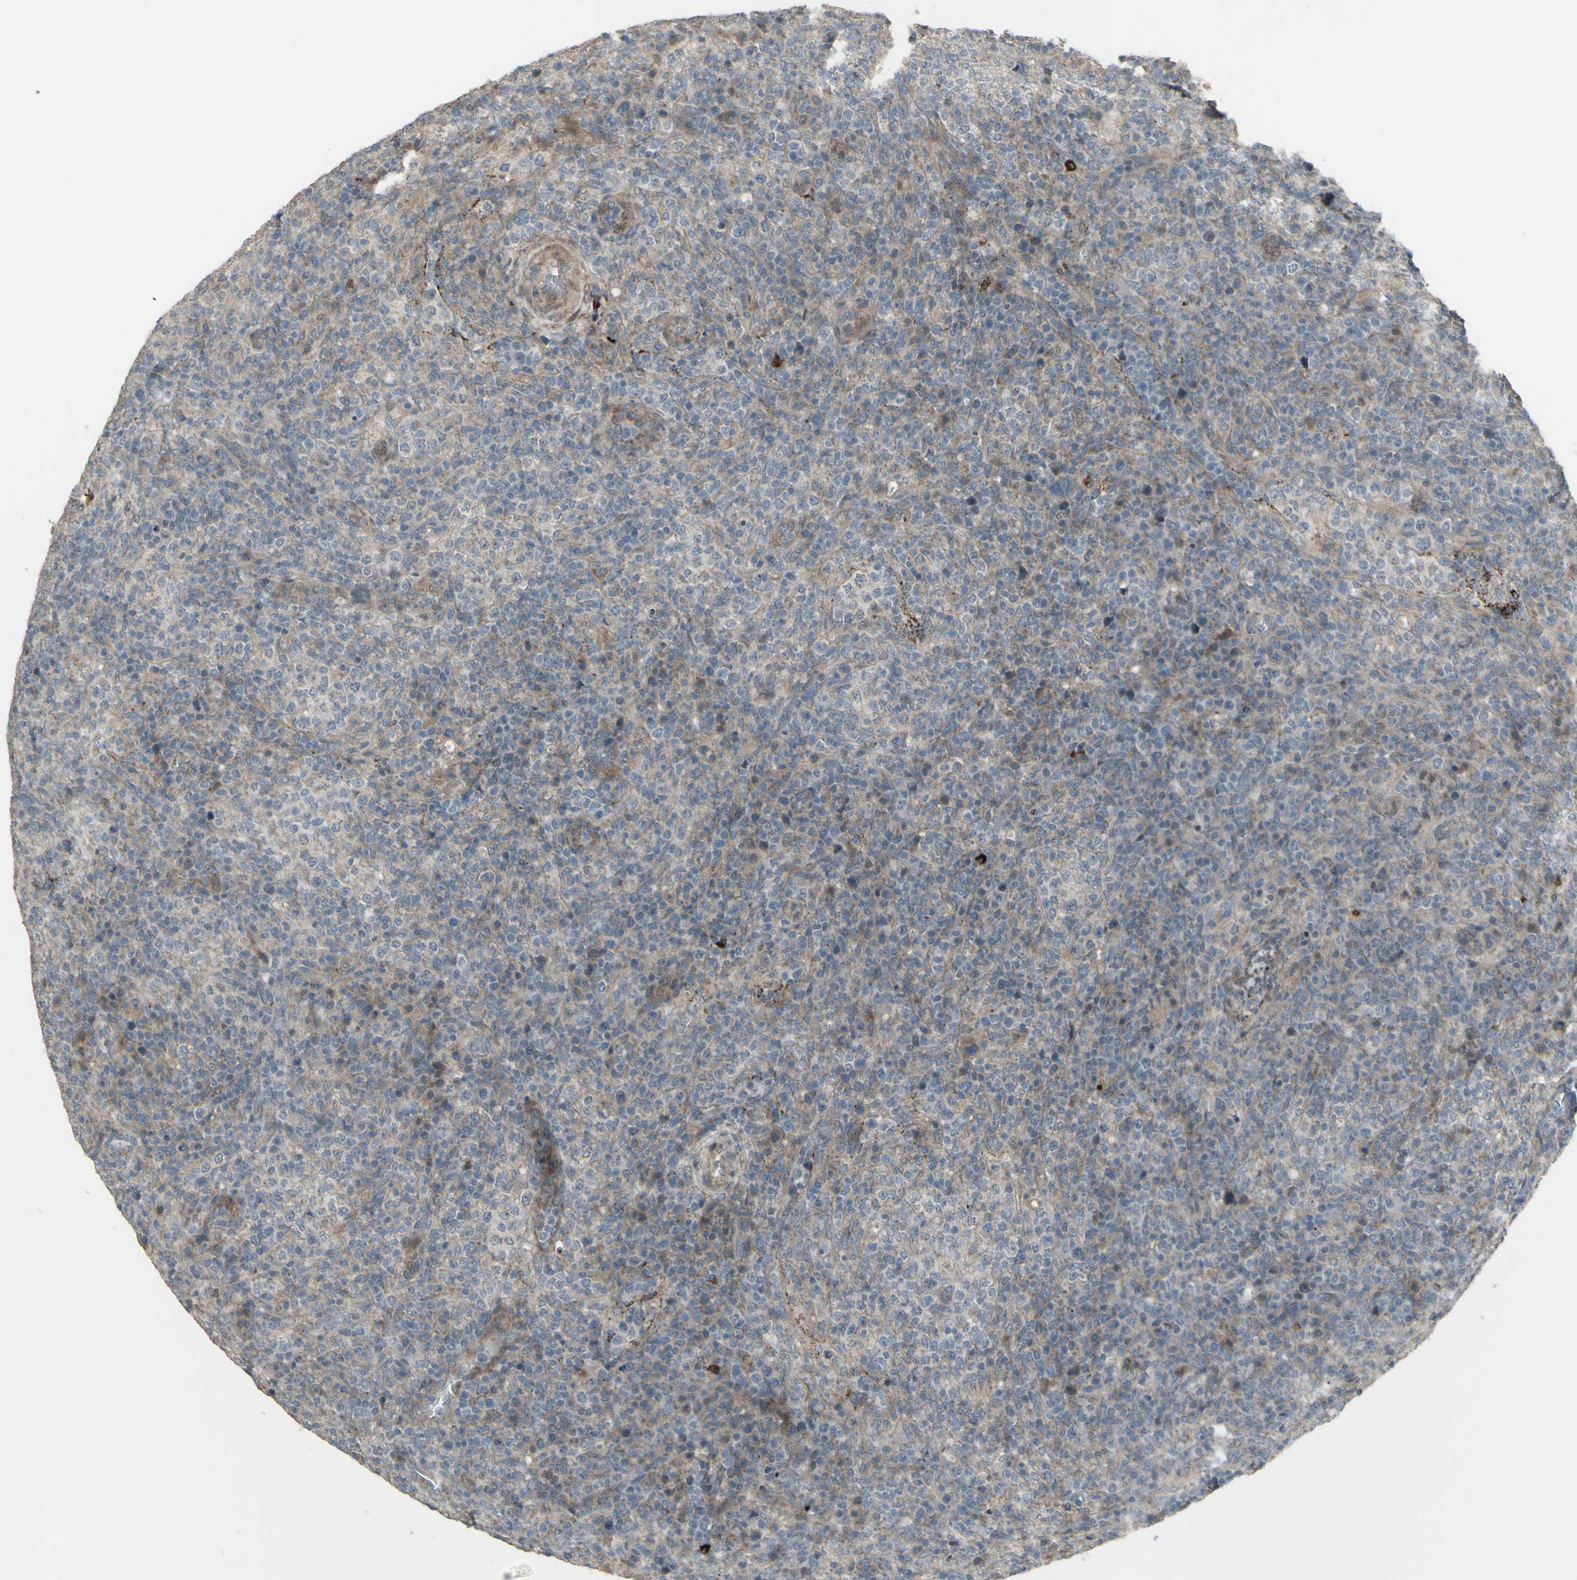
{"staining": {"intensity": "weak", "quantity": ">75%", "location": "cytoplasmic/membranous"}, "tissue": "lymphoma", "cell_type": "Tumor cells", "image_type": "cancer", "snomed": [{"axis": "morphology", "description": "Malignant lymphoma, non-Hodgkin's type, High grade"}, {"axis": "topography", "description": "Lymph node"}], "caption": "This is a photomicrograph of immunohistochemistry (IHC) staining of lymphoma, which shows weak expression in the cytoplasmic/membranous of tumor cells.", "gene": "GRAMD1B", "patient": {"sex": "female", "age": 76}}